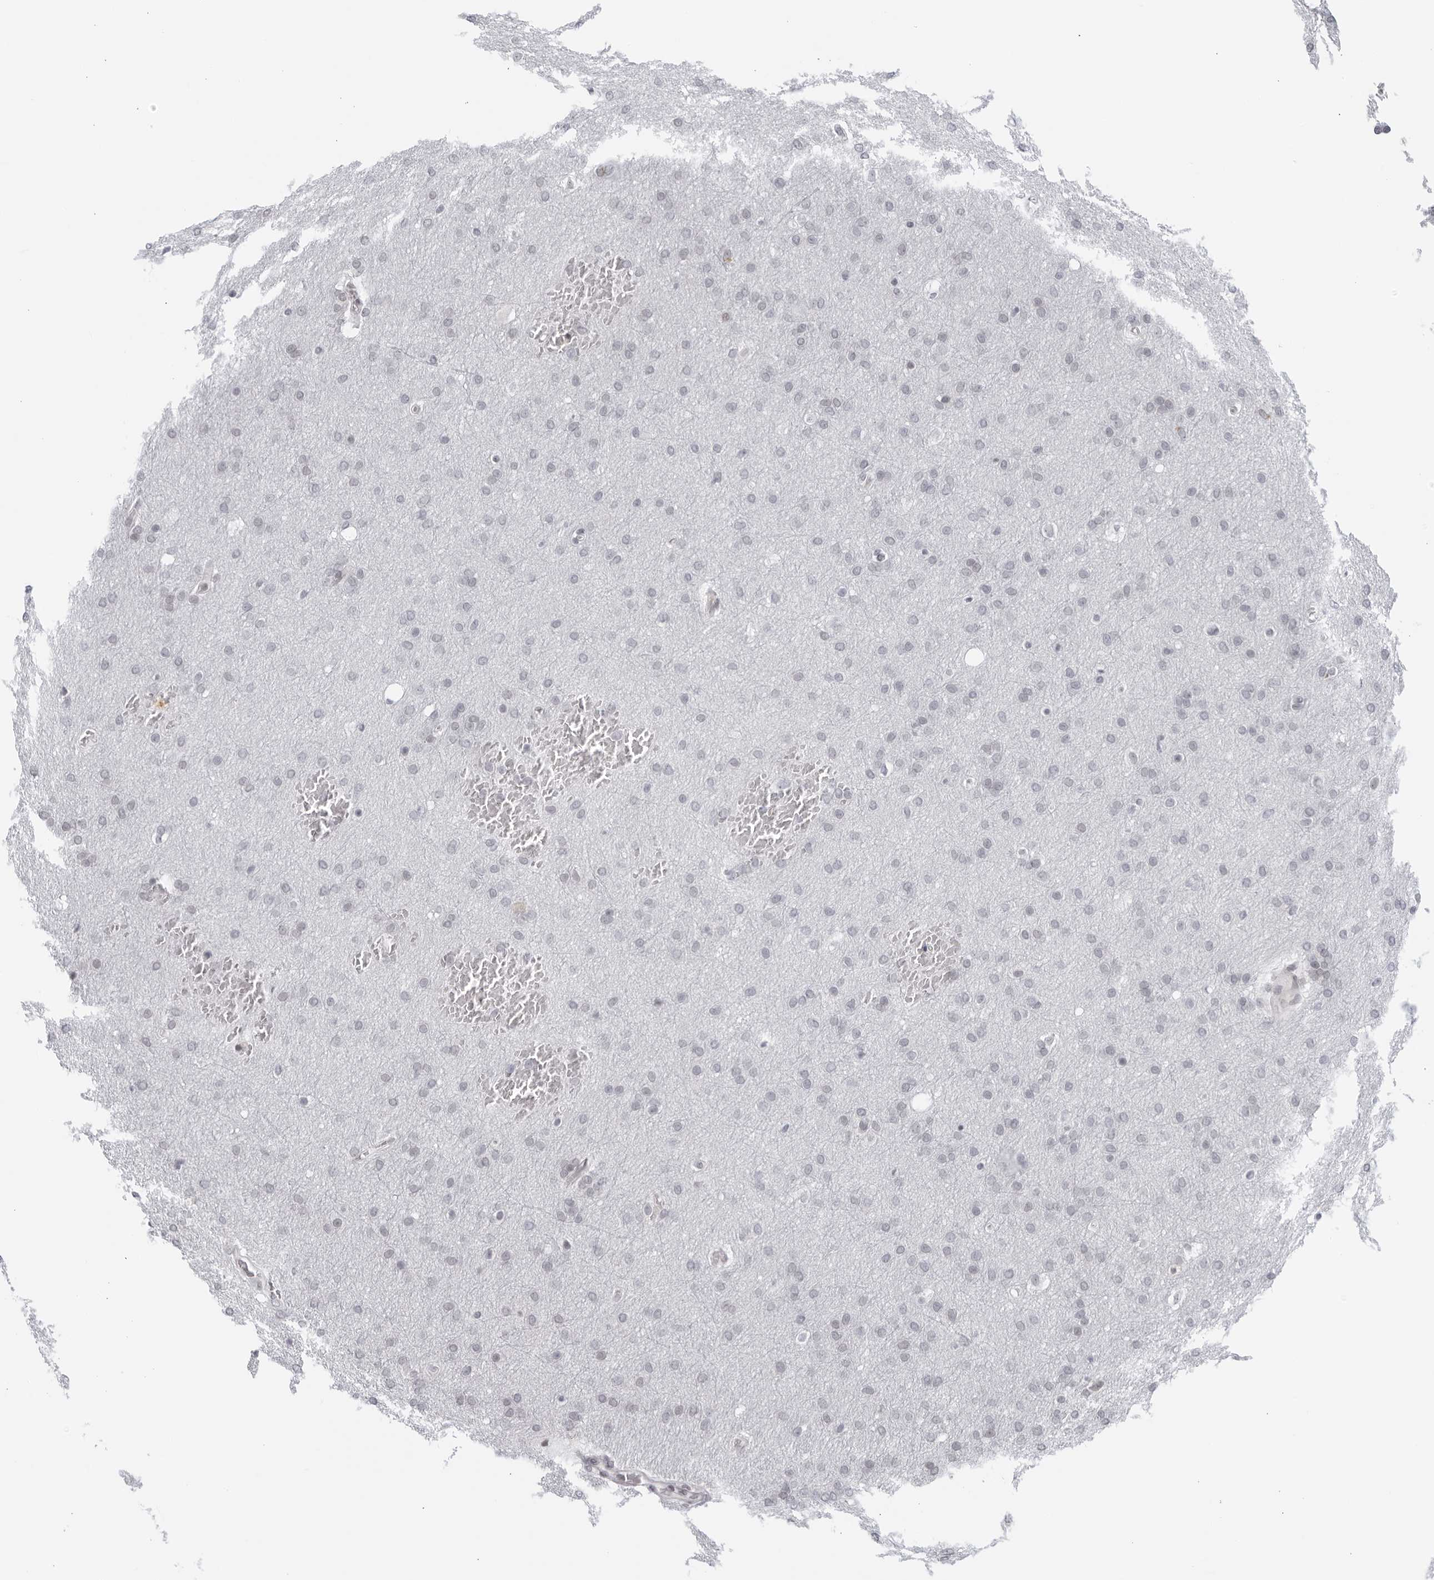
{"staining": {"intensity": "negative", "quantity": "none", "location": "none"}, "tissue": "glioma", "cell_type": "Tumor cells", "image_type": "cancer", "snomed": [{"axis": "morphology", "description": "Glioma, malignant, Low grade"}, {"axis": "topography", "description": "Brain"}], "caption": "A high-resolution histopathology image shows IHC staining of malignant glioma (low-grade), which reveals no significant expression in tumor cells. Nuclei are stained in blue.", "gene": "RAB11FIP3", "patient": {"sex": "female", "age": 37}}